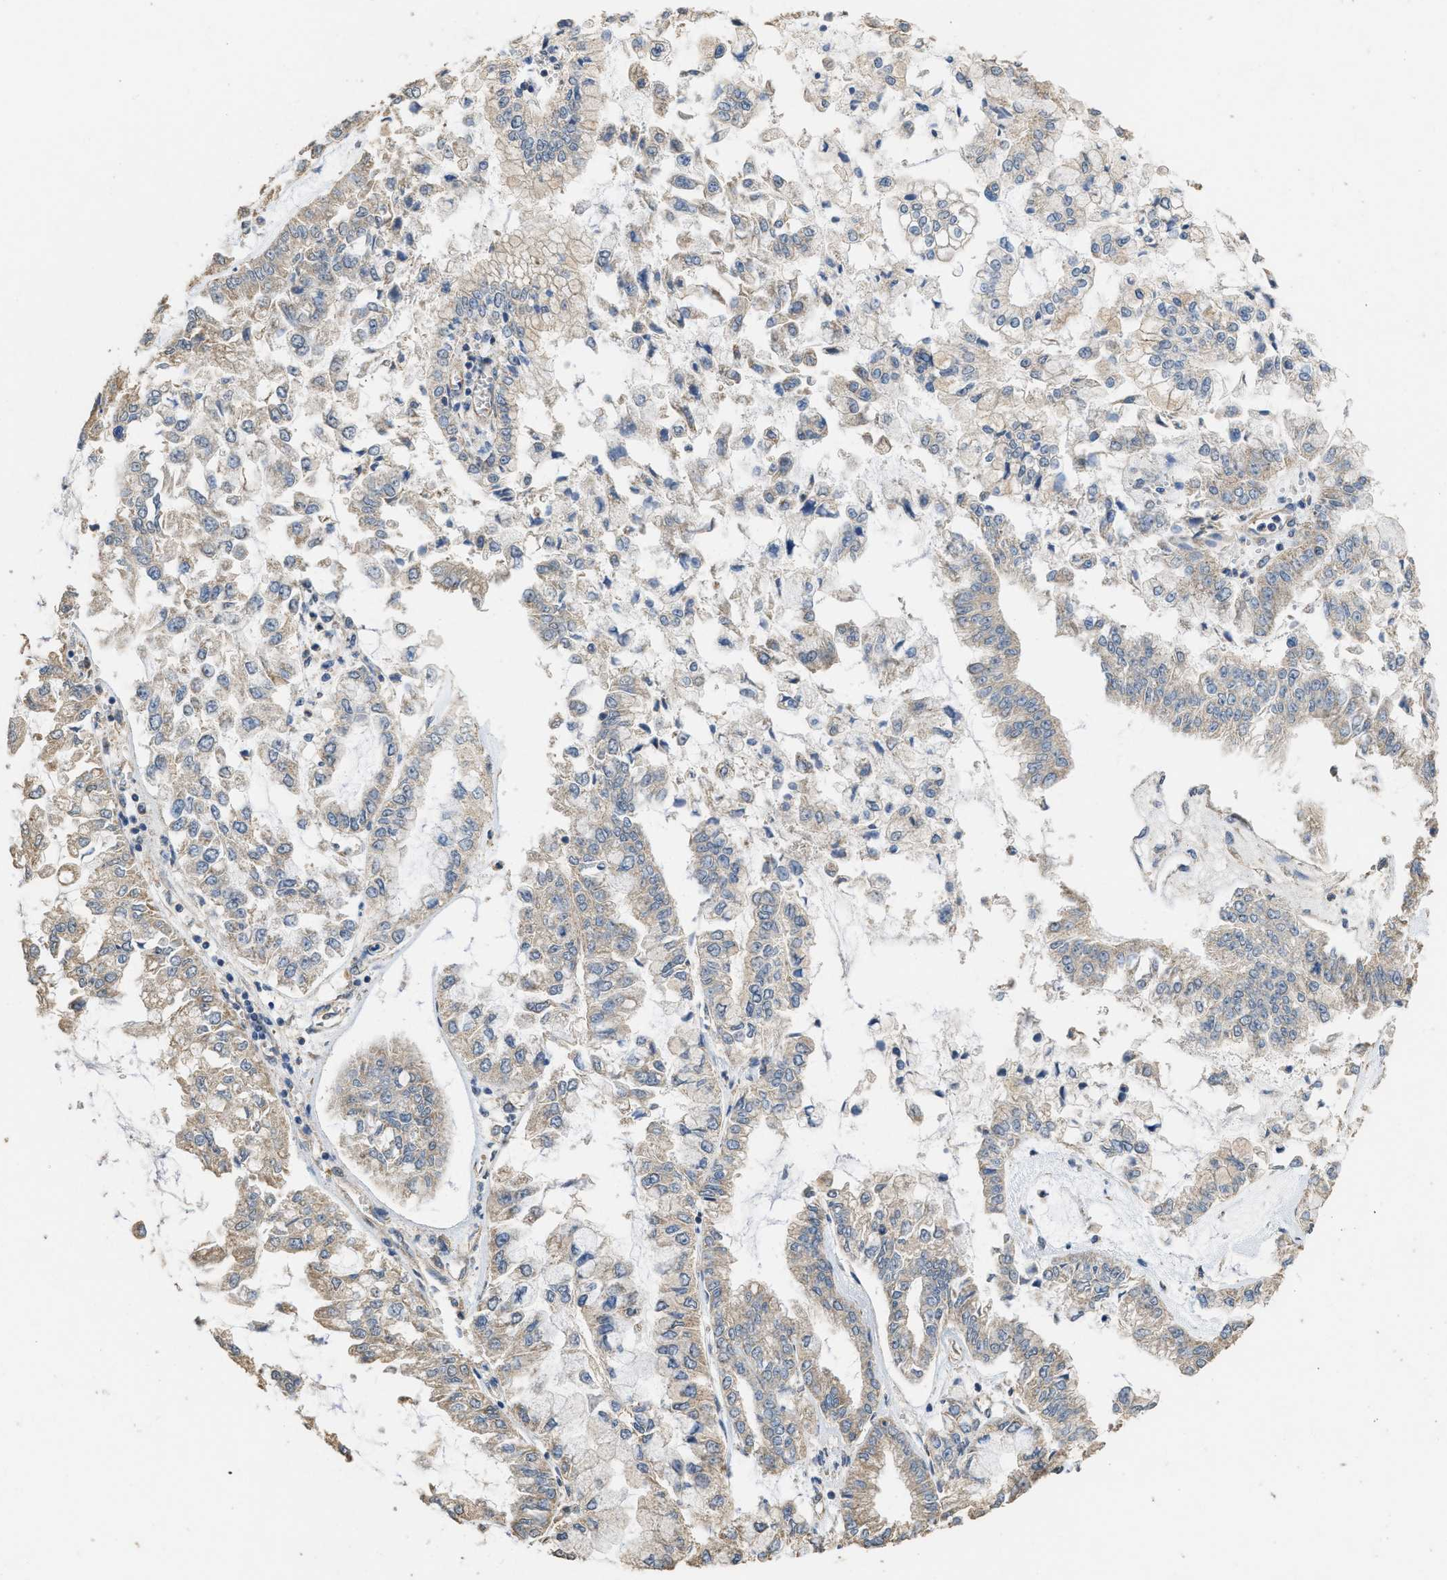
{"staining": {"intensity": "weak", "quantity": "25%-75%", "location": "cytoplasmic/membranous"}, "tissue": "liver cancer", "cell_type": "Tumor cells", "image_type": "cancer", "snomed": [{"axis": "morphology", "description": "Cholangiocarcinoma"}, {"axis": "topography", "description": "Liver"}], "caption": "Brown immunohistochemical staining in human liver cancer reveals weak cytoplasmic/membranous expression in approximately 25%-75% of tumor cells. (brown staining indicates protein expression, while blue staining denotes nuclei).", "gene": "THBS2", "patient": {"sex": "female", "age": 79}}